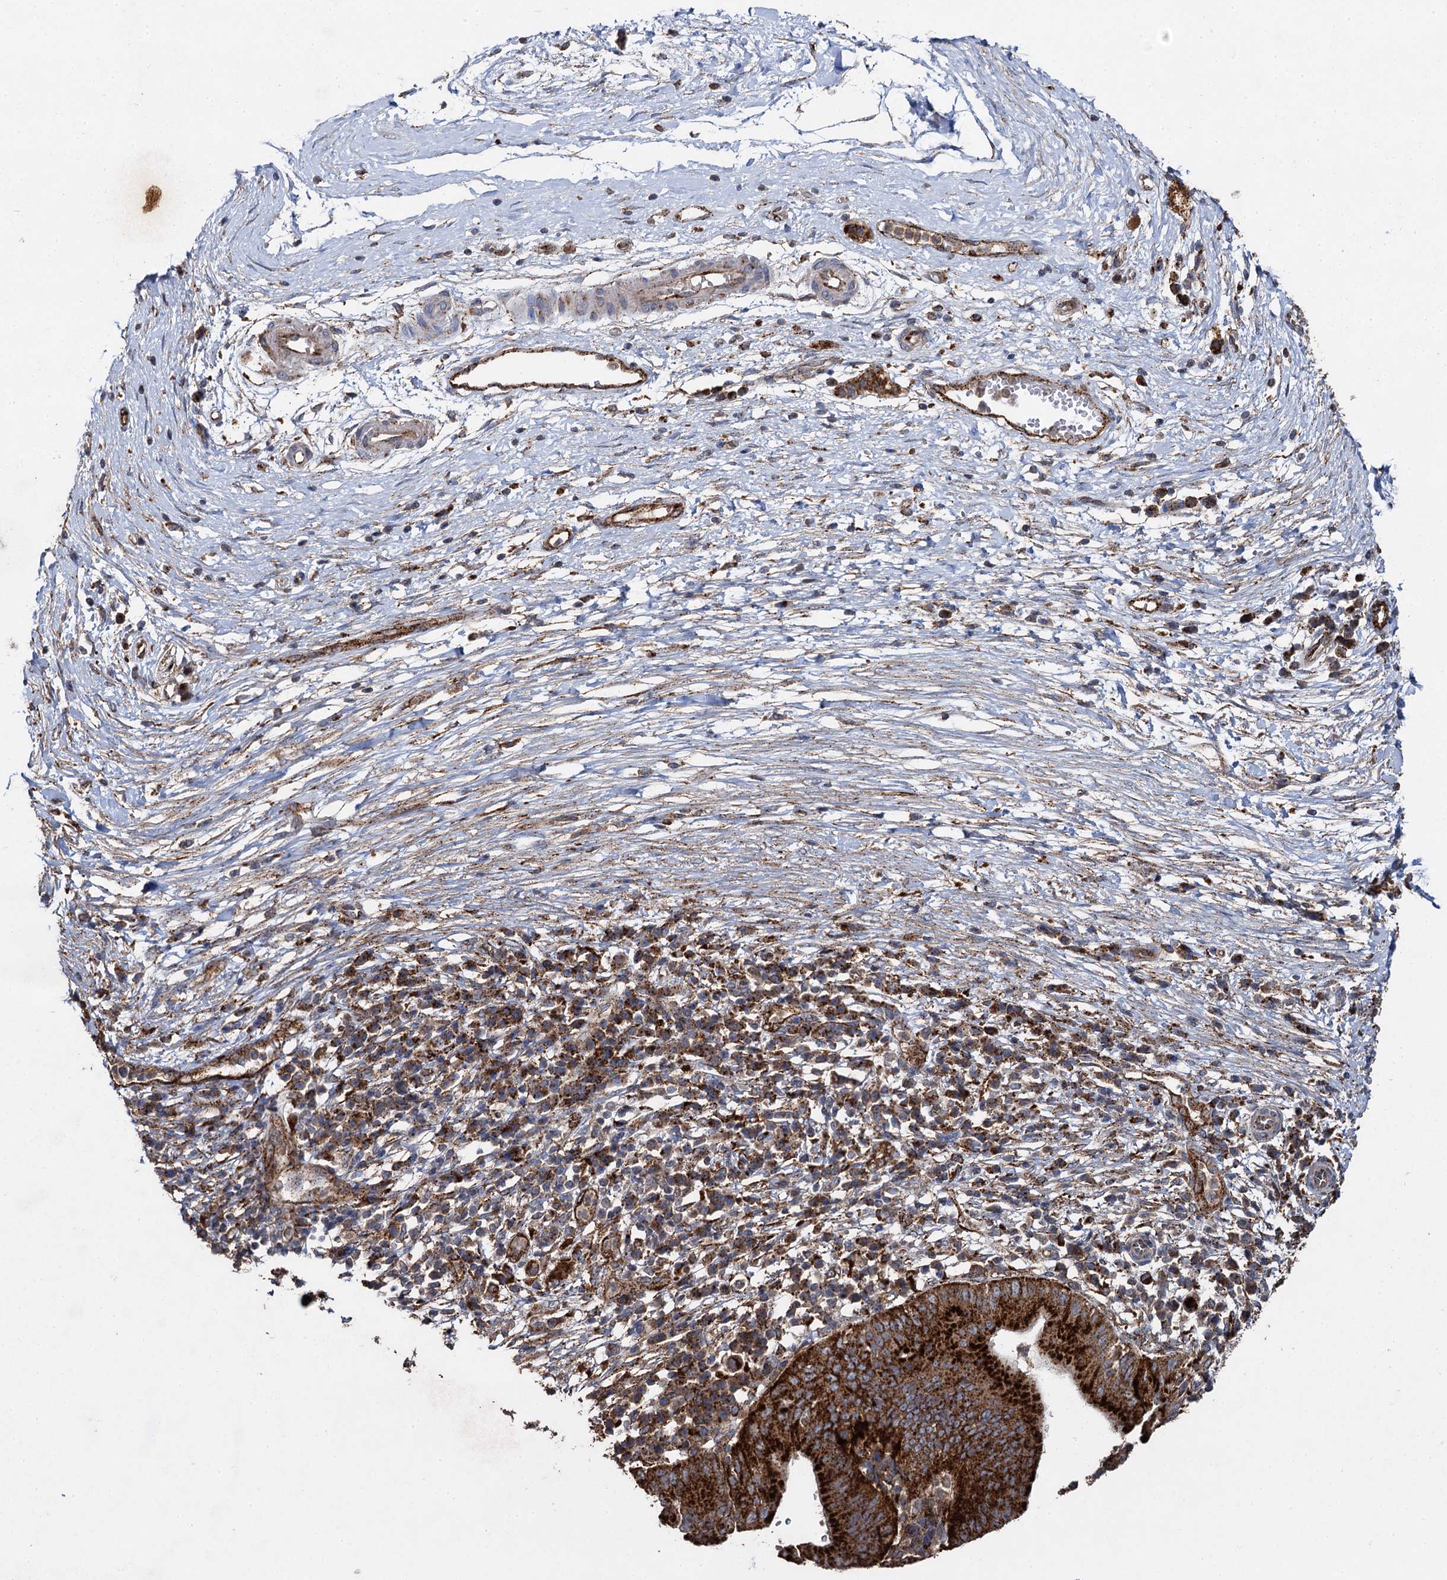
{"staining": {"intensity": "strong", "quantity": ">75%", "location": "cytoplasmic/membranous"}, "tissue": "pancreatic cancer", "cell_type": "Tumor cells", "image_type": "cancer", "snomed": [{"axis": "morphology", "description": "Adenocarcinoma, NOS"}, {"axis": "topography", "description": "Pancreas"}], "caption": "A histopathology image of adenocarcinoma (pancreatic) stained for a protein shows strong cytoplasmic/membranous brown staining in tumor cells.", "gene": "GBA1", "patient": {"sex": "male", "age": 68}}